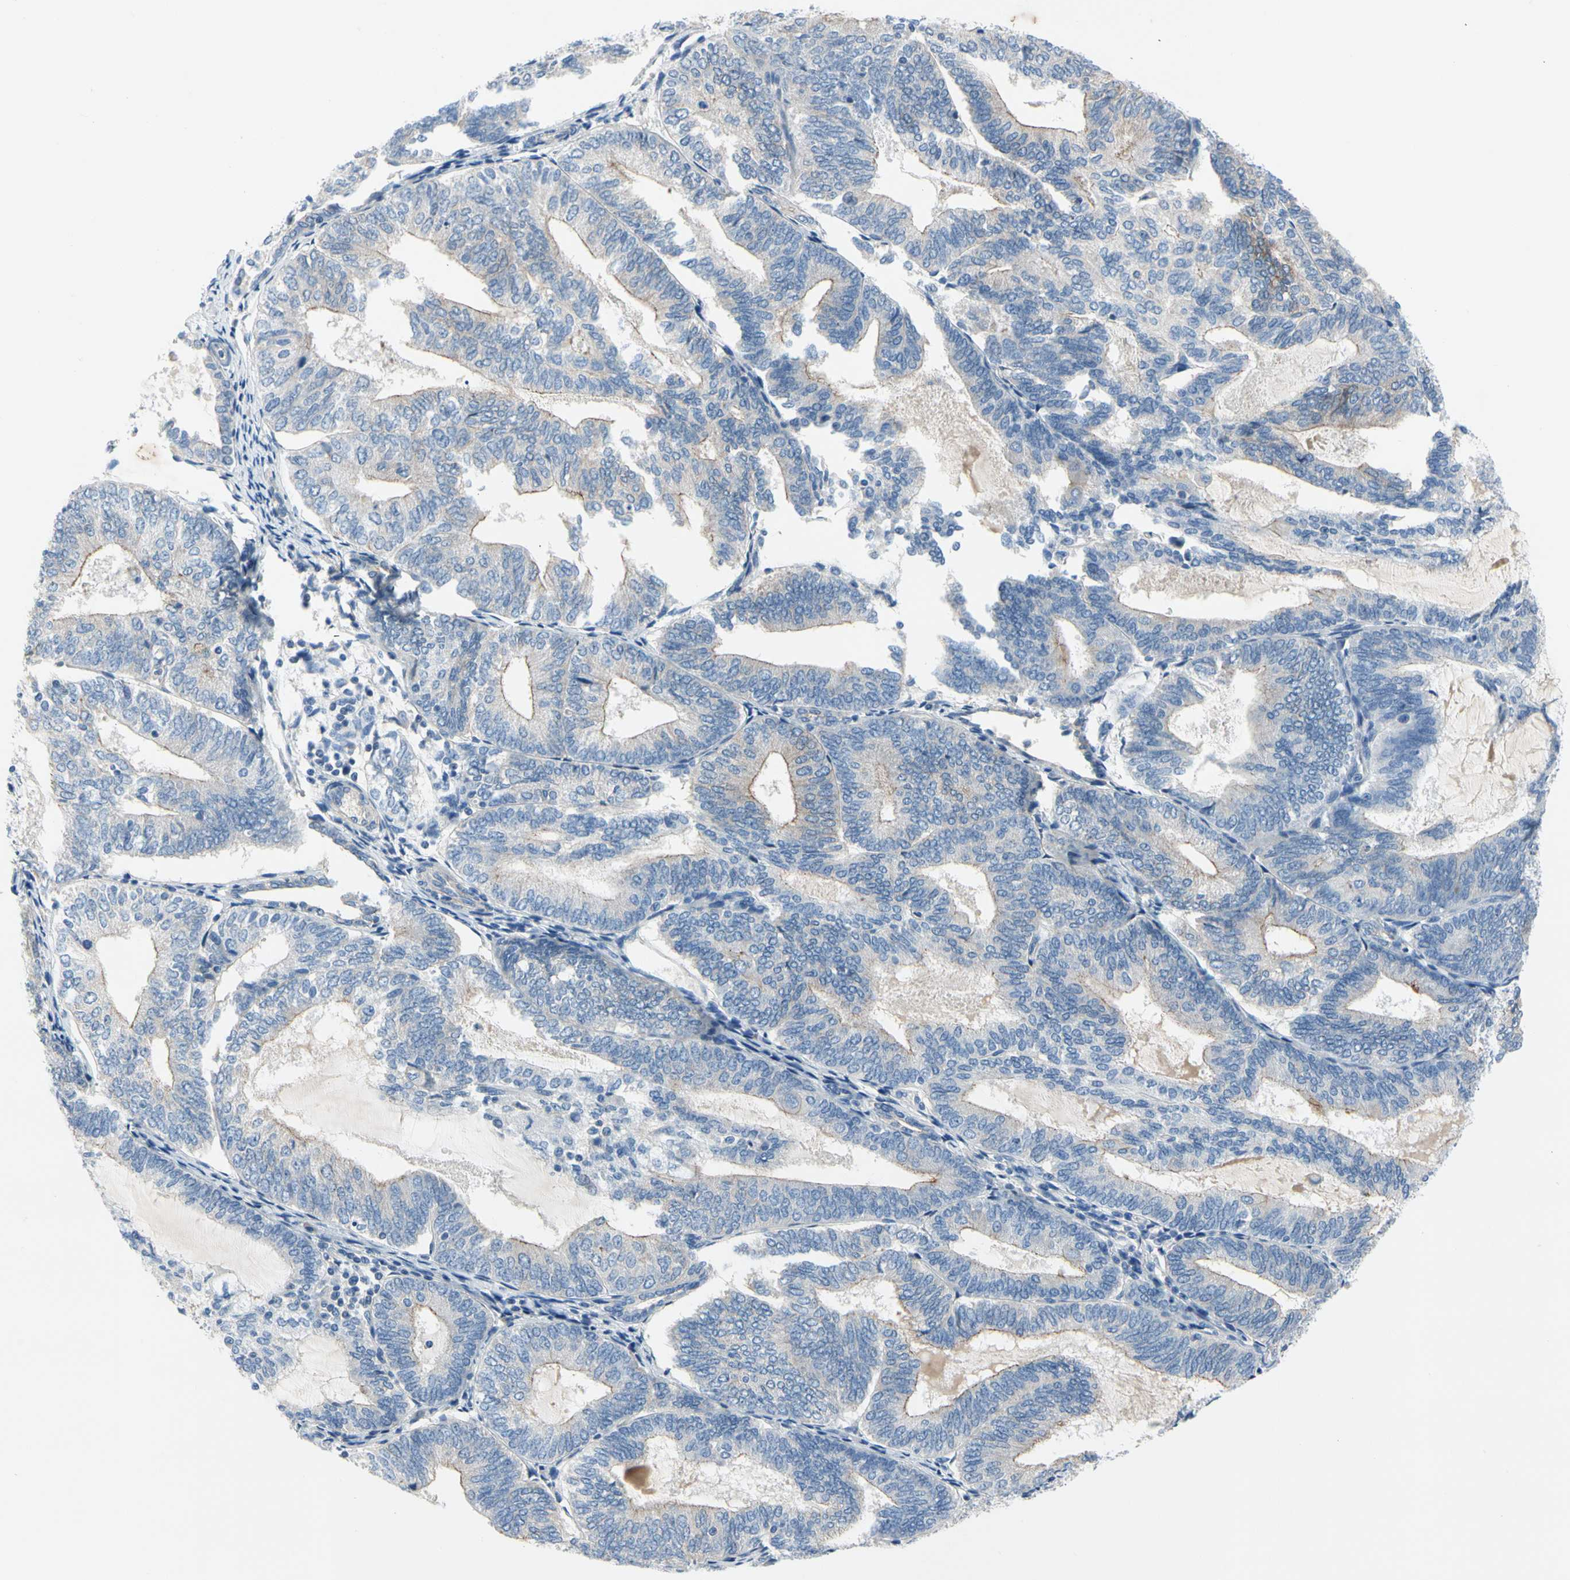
{"staining": {"intensity": "weak", "quantity": "25%-75%", "location": "cytoplasmic/membranous"}, "tissue": "endometrial cancer", "cell_type": "Tumor cells", "image_type": "cancer", "snomed": [{"axis": "morphology", "description": "Adenocarcinoma, NOS"}, {"axis": "topography", "description": "Endometrium"}], "caption": "Protein analysis of endometrial cancer (adenocarcinoma) tissue displays weak cytoplasmic/membranous expression in about 25%-75% of tumor cells.", "gene": "CA14", "patient": {"sex": "female", "age": 81}}